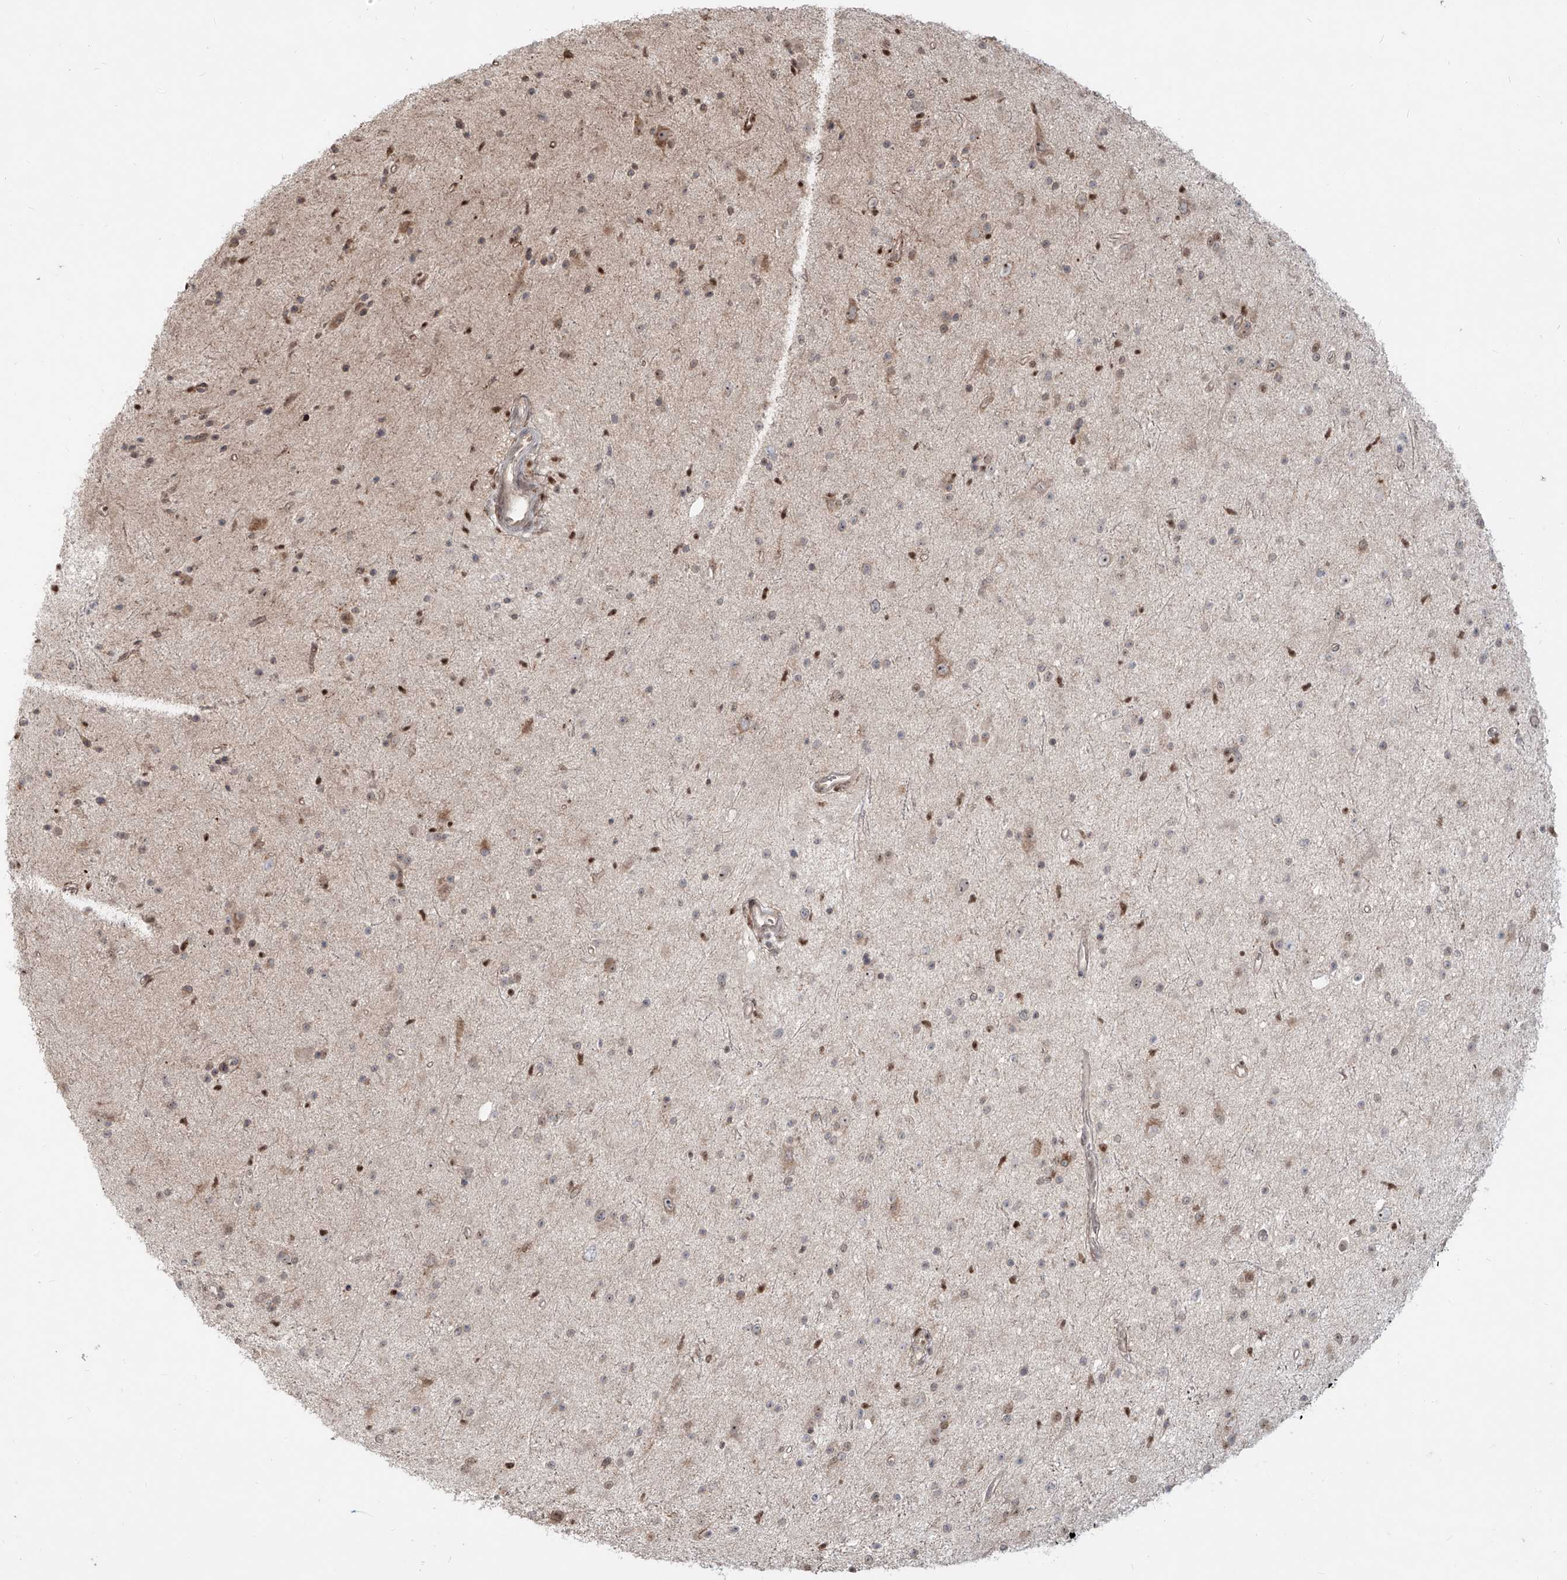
{"staining": {"intensity": "weak", "quantity": "25%-75%", "location": "nuclear"}, "tissue": "glioma", "cell_type": "Tumor cells", "image_type": "cancer", "snomed": [{"axis": "morphology", "description": "Glioma, malignant, Low grade"}, {"axis": "topography", "description": "Cerebral cortex"}], "caption": "Tumor cells reveal low levels of weak nuclear staining in about 25%-75% of cells in glioma. (IHC, brightfield microscopy, high magnification).", "gene": "ZNF710", "patient": {"sex": "female", "age": 39}}